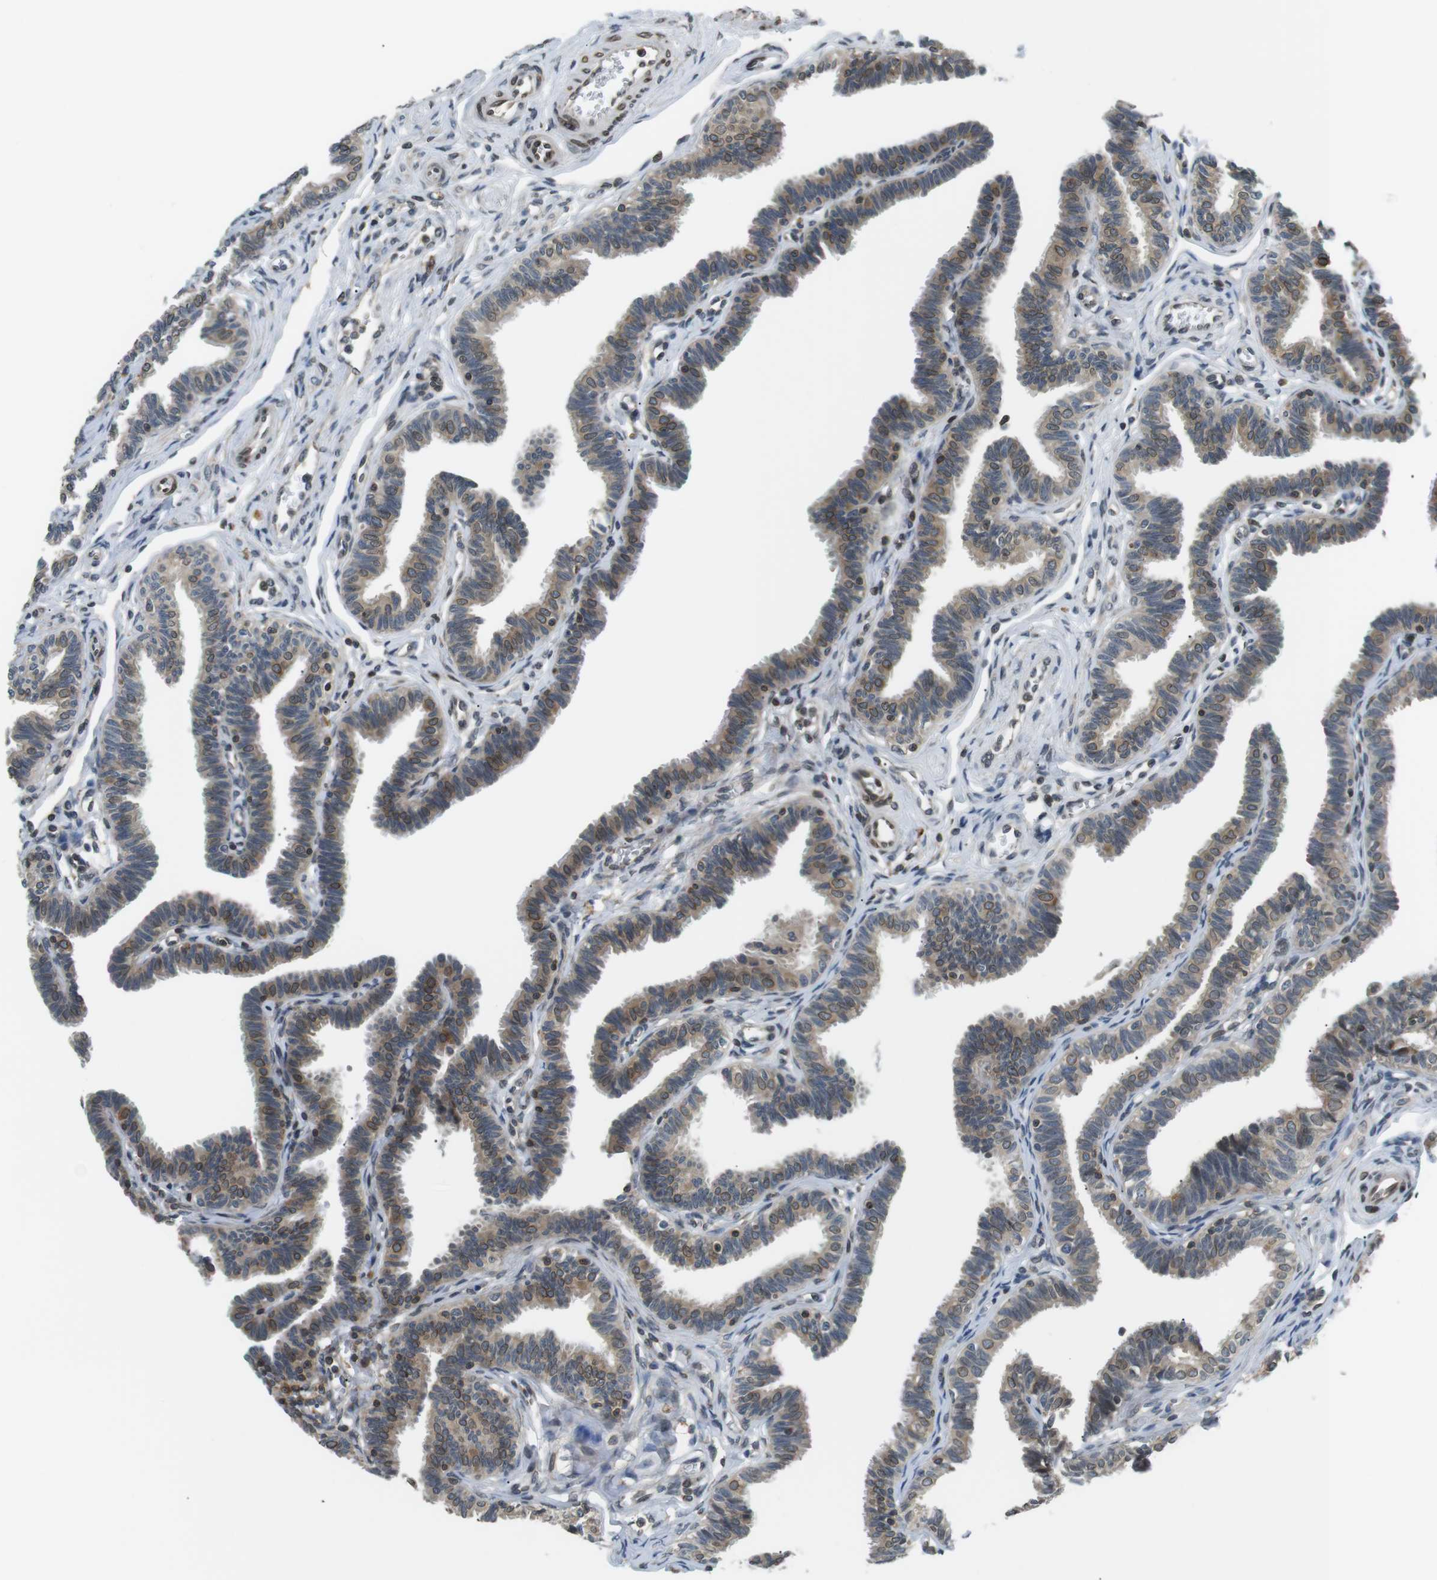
{"staining": {"intensity": "moderate", "quantity": "25%-75%", "location": "cytoplasmic/membranous,nuclear"}, "tissue": "fallopian tube", "cell_type": "Glandular cells", "image_type": "normal", "snomed": [{"axis": "morphology", "description": "Normal tissue, NOS"}, {"axis": "topography", "description": "Fallopian tube"}, {"axis": "topography", "description": "Ovary"}], "caption": "Immunohistochemistry (IHC) micrograph of unremarkable fallopian tube: fallopian tube stained using immunohistochemistry exhibits medium levels of moderate protein expression localized specifically in the cytoplasmic/membranous,nuclear of glandular cells, appearing as a cytoplasmic/membranous,nuclear brown color.", "gene": "TMX4", "patient": {"sex": "female", "age": 23}}